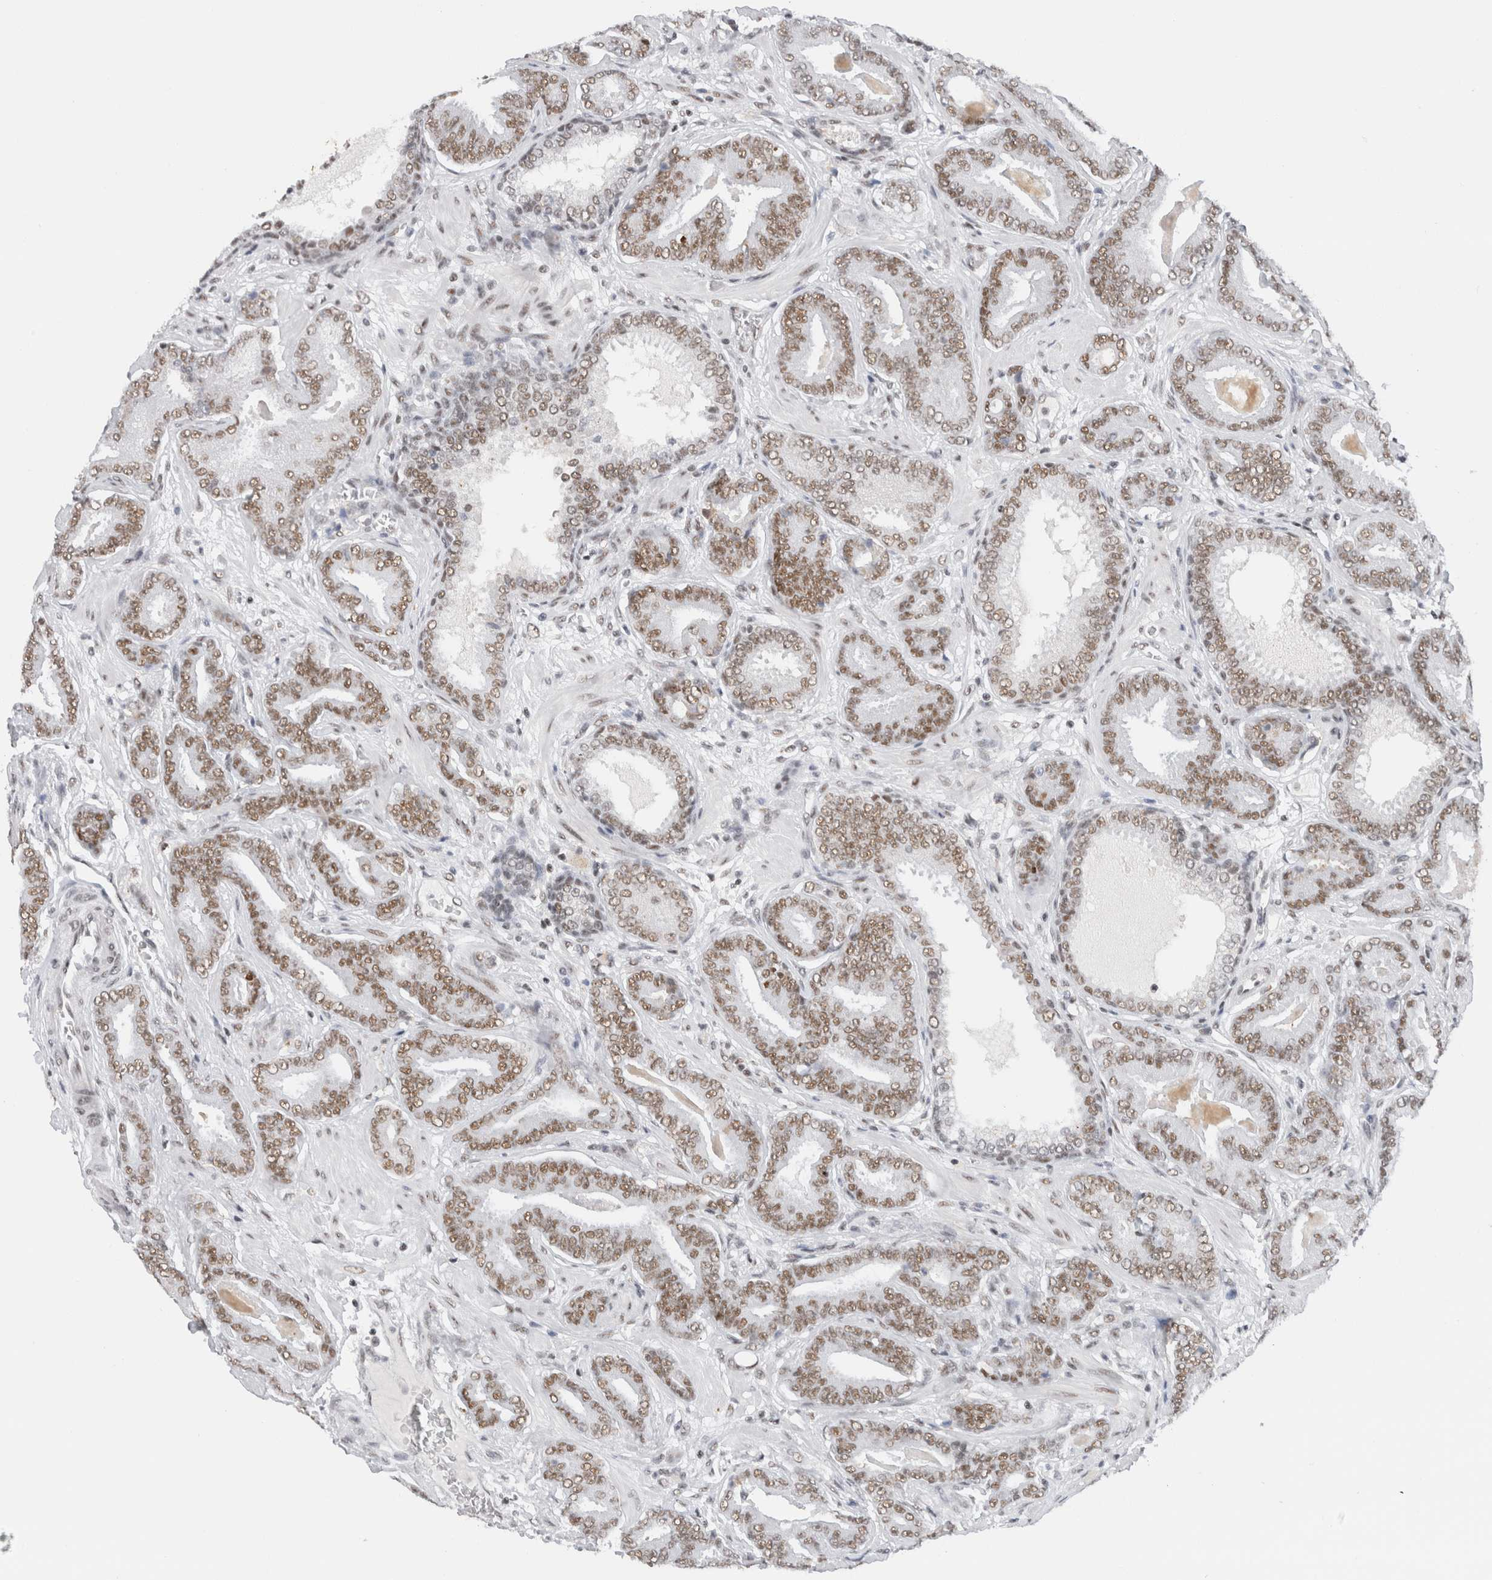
{"staining": {"intensity": "moderate", "quantity": ">75%", "location": "nuclear"}, "tissue": "prostate cancer", "cell_type": "Tumor cells", "image_type": "cancer", "snomed": [{"axis": "morphology", "description": "Adenocarcinoma, Low grade"}, {"axis": "topography", "description": "Prostate"}], "caption": "Prostate low-grade adenocarcinoma was stained to show a protein in brown. There is medium levels of moderate nuclear staining in approximately >75% of tumor cells.", "gene": "COPS7A", "patient": {"sex": "male", "age": 62}}